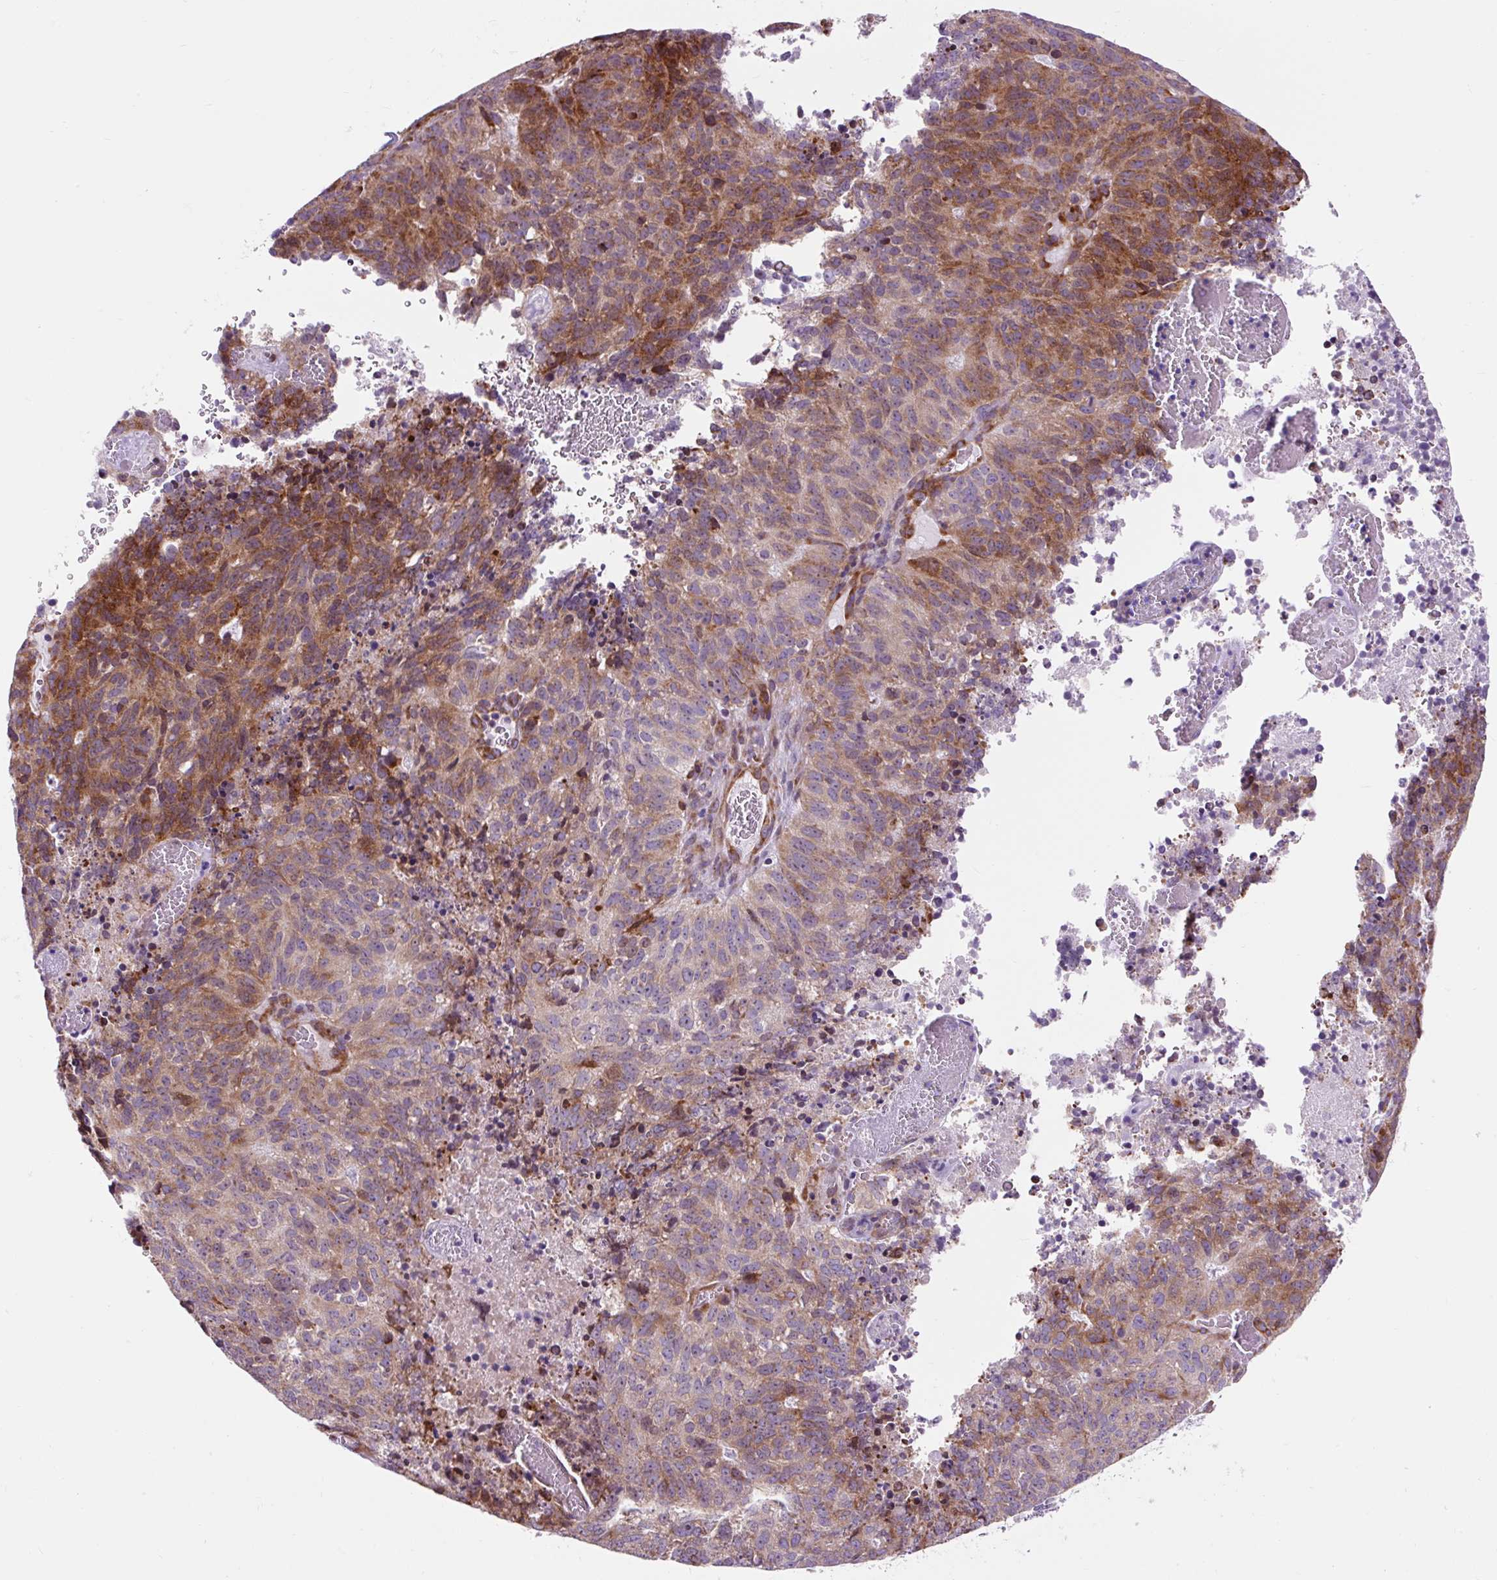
{"staining": {"intensity": "moderate", "quantity": "25%-75%", "location": "cytoplasmic/membranous"}, "tissue": "cervical cancer", "cell_type": "Tumor cells", "image_type": "cancer", "snomed": [{"axis": "morphology", "description": "Adenocarcinoma, NOS"}, {"axis": "topography", "description": "Cervix"}], "caption": "An image showing moderate cytoplasmic/membranous positivity in approximately 25%-75% of tumor cells in cervical cancer (adenocarcinoma), as visualized by brown immunohistochemical staining.", "gene": "CISD3", "patient": {"sex": "female", "age": 38}}